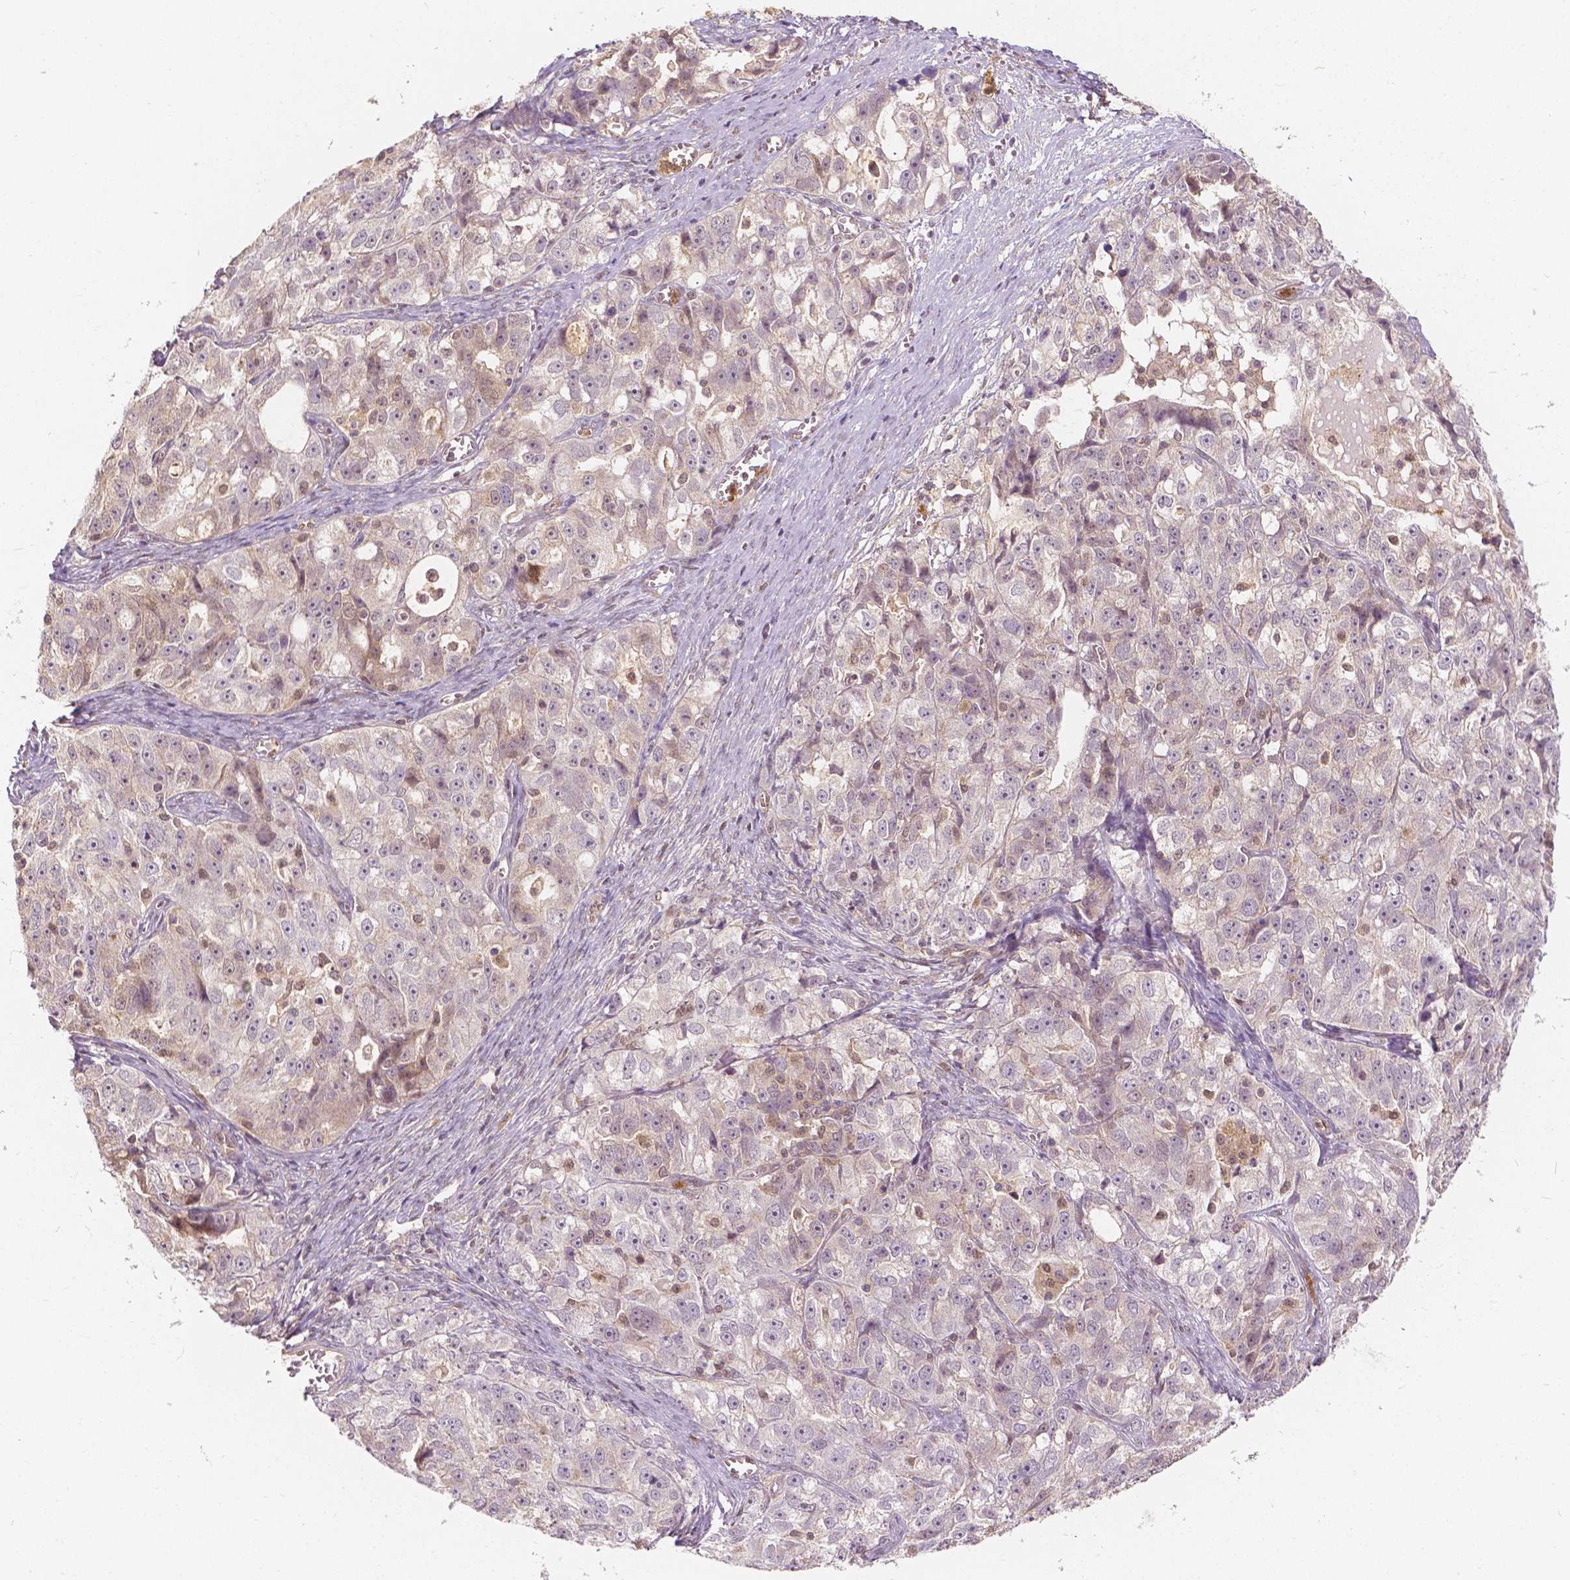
{"staining": {"intensity": "weak", "quantity": "<25%", "location": "cytoplasmic/membranous,nuclear"}, "tissue": "ovarian cancer", "cell_type": "Tumor cells", "image_type": "cancer", "snomed": [{"axis": "morphology", "description": "Cystadenocarcinoma, serous, NOS"}, {"axis": "topography", "description": "Ovary"}], "caption": "The histopathology image displays no significant positivity in tumor cells of ovarian cancer (serous cystadenocarcinoma).", "gene": "NAPRT", "patient": {"sex": "female", "age": 51}}